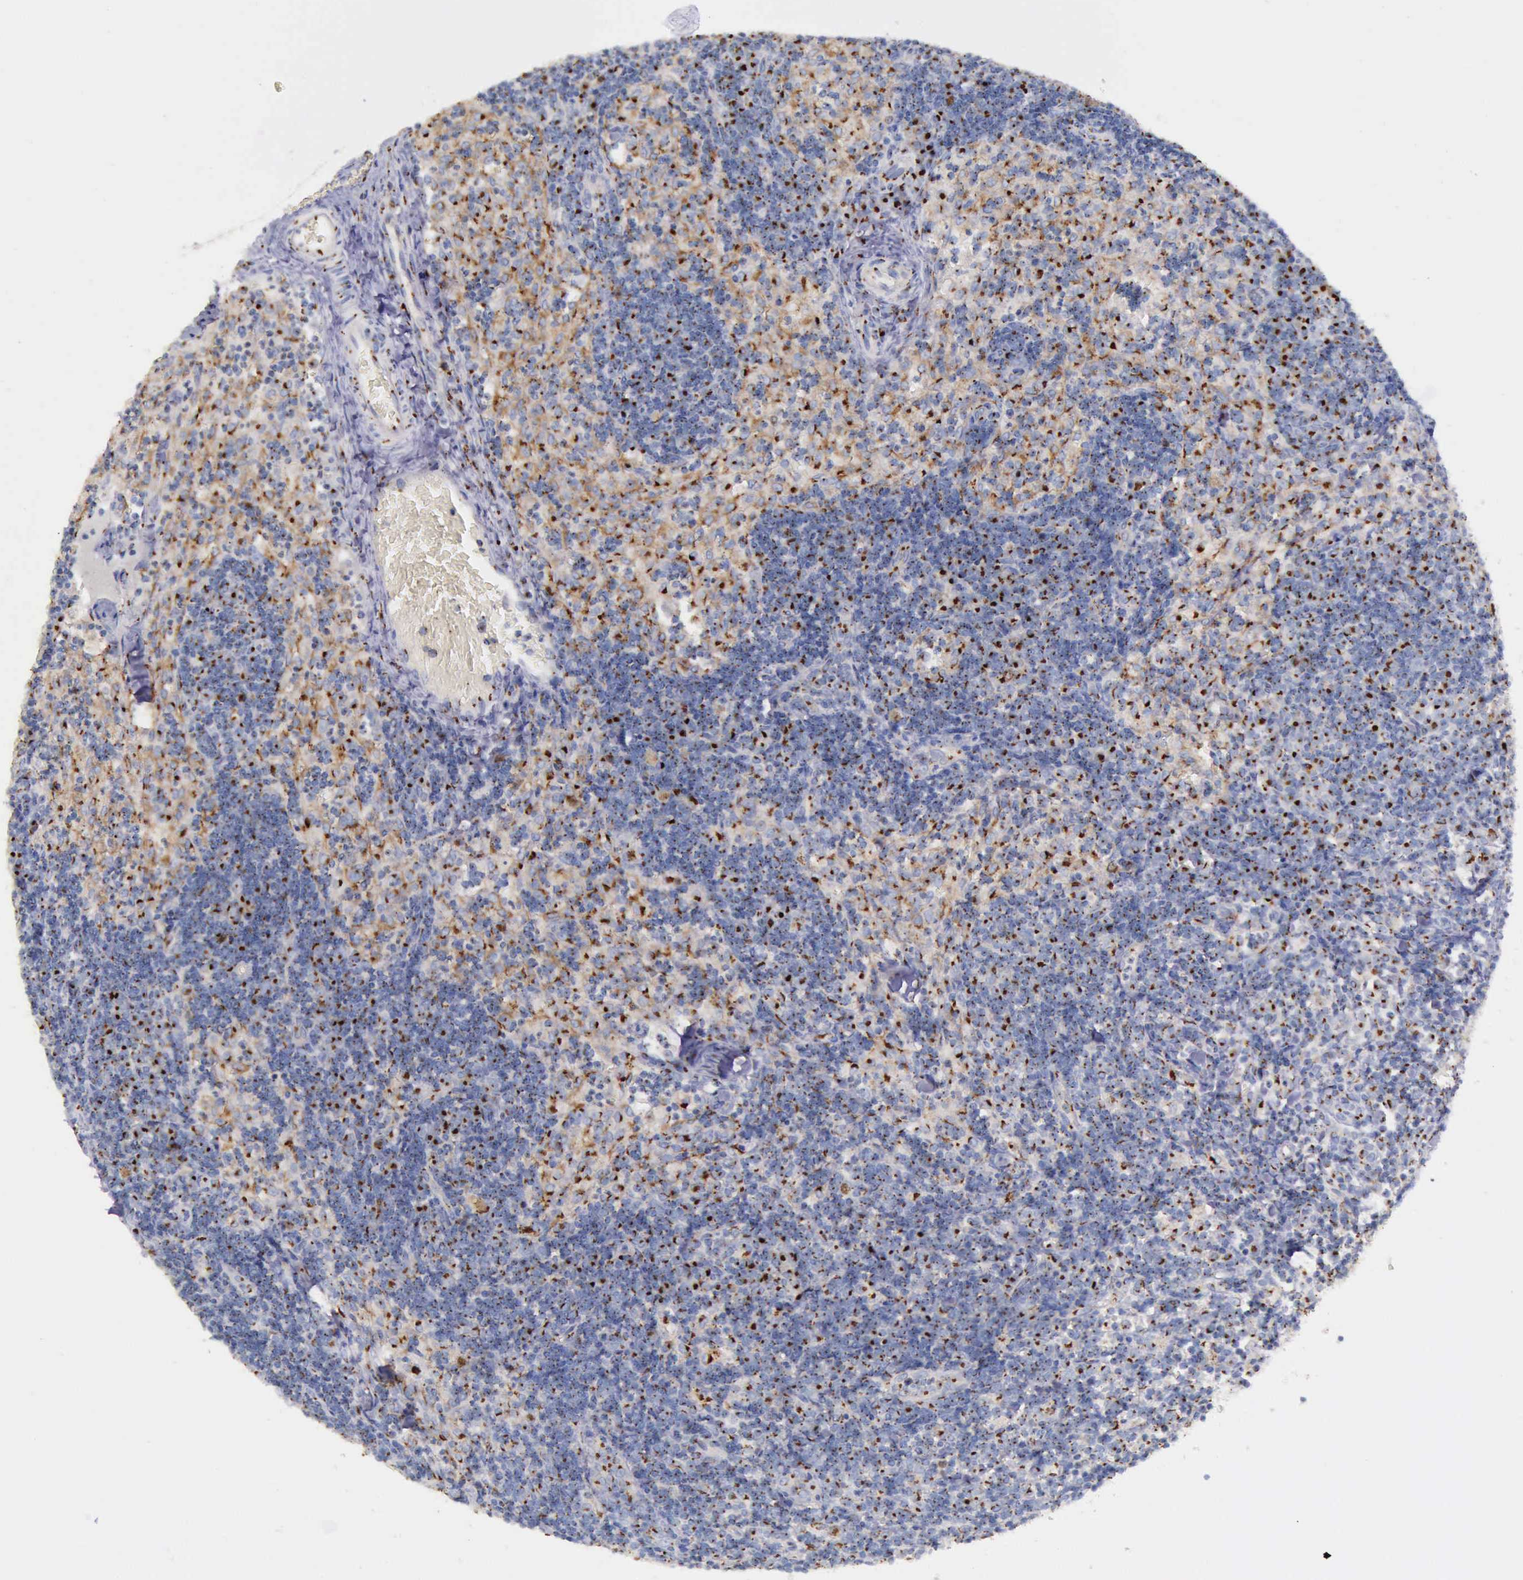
{"staining": {"intensity": "strong", "quantity": ">75%", "location": "cytoplasmic/membranous"}, "tissue": "lymph node", "cell_type": "Germinal center cells", "image_type": "normal", "snomed": [{"axis": "morphology", "description": "Normal tissue, NOS"}, {"axis": "morphology", "description": "Inflammation, NOS"}, {"axis": "topography", "description": "Lymph node"}, {"axis": "topography", "description": "Salivary gland"}], "caption": "Immunohistochemical staining of normal lymph node demonstrates high levels of strong cytoplasmic/membranous positivity in approximately >75% of germinal center cells. The protein of interest is stained brown, and the nuclei are stained in blue (DAB IHC with brightfield microscopy, high magnification).", "gene": "GOLGA5", "patient": {"sex": "male", "age": 3}}